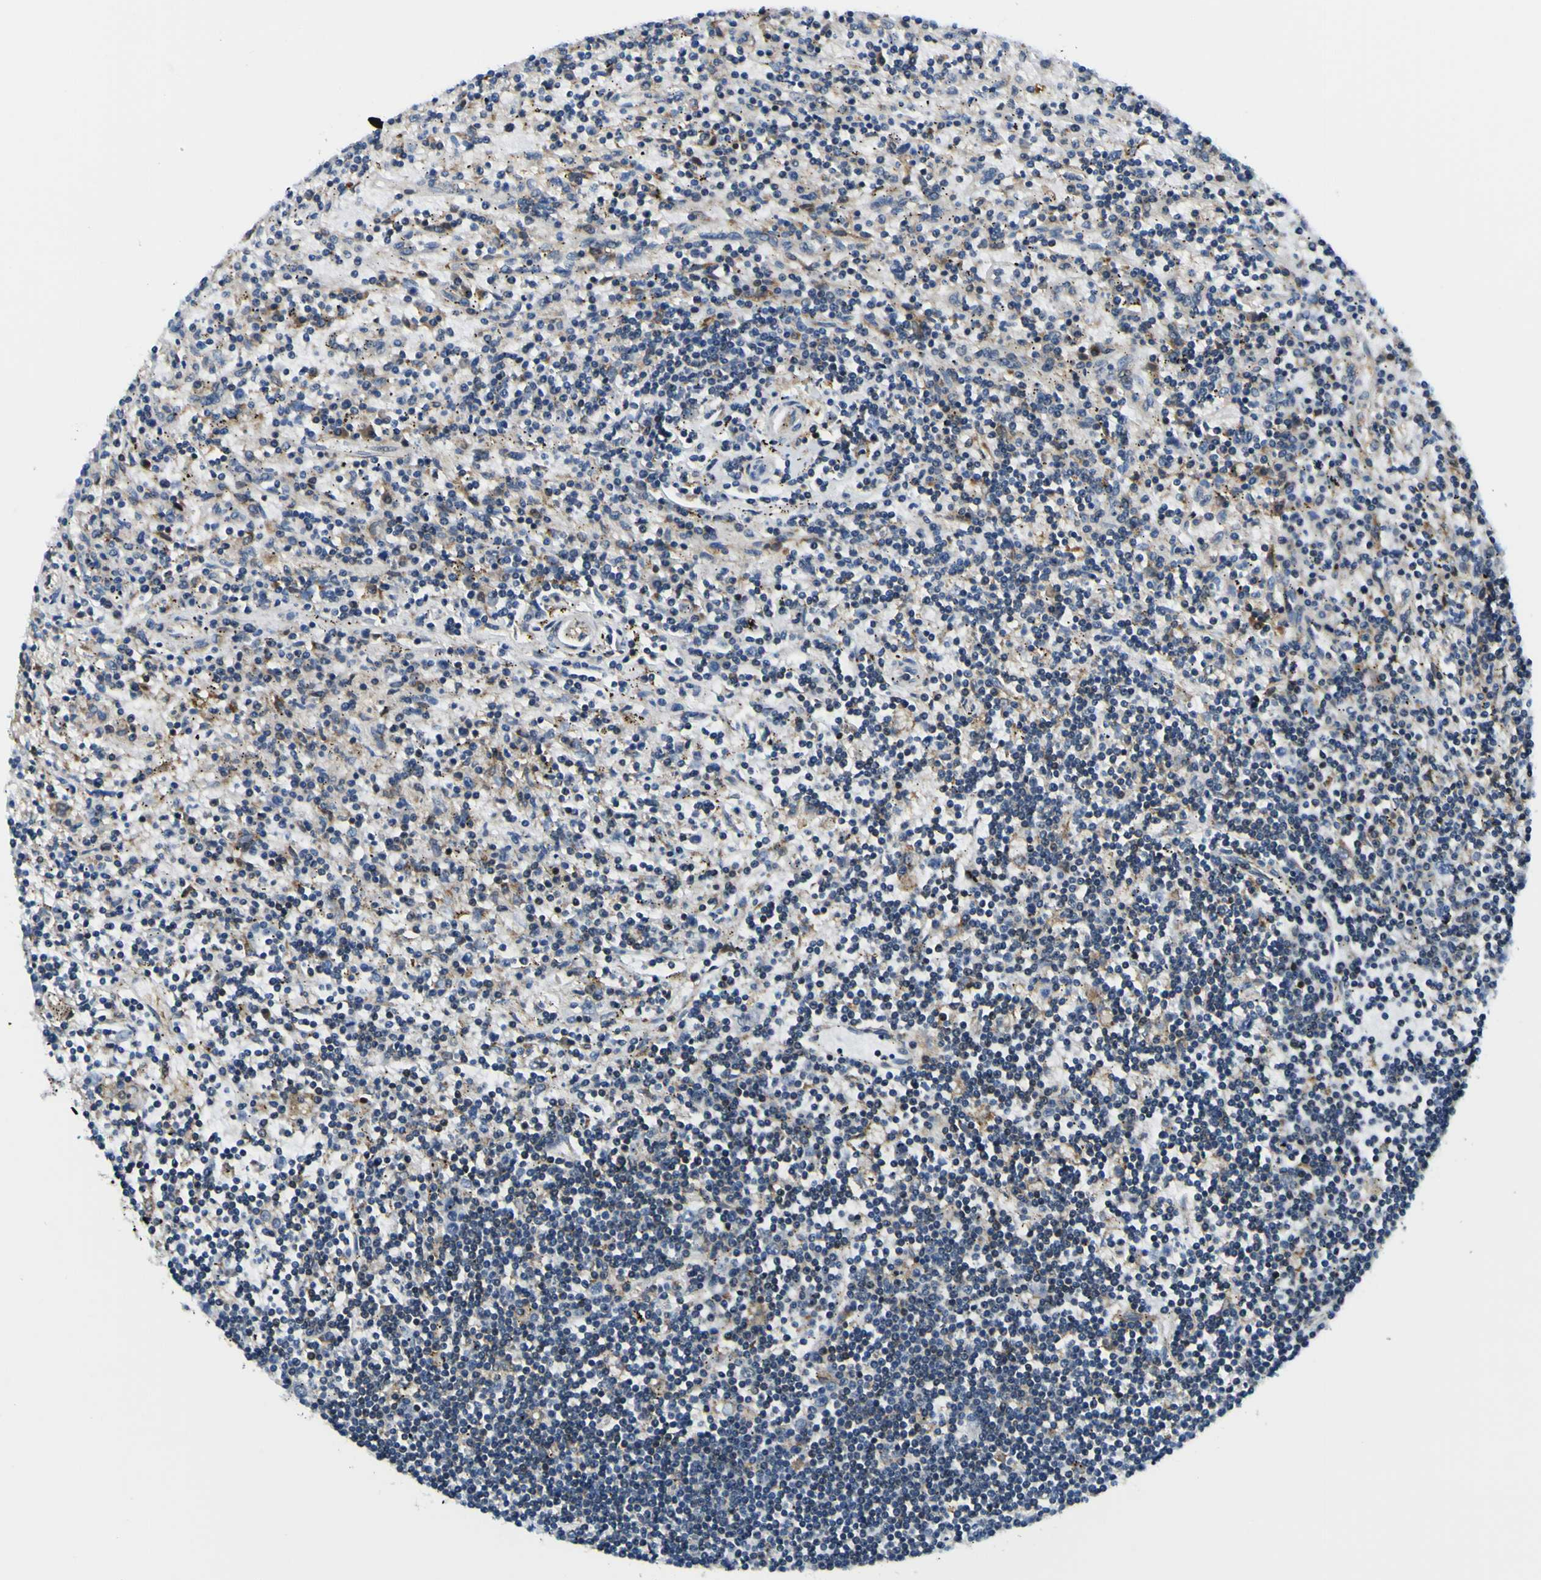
{"staining": {"intensity": "weak", "quantity": "<25%", "location": "cytoplasmic/membranous"}, "tissue": "lymphoma", "cell_type": "Tumor cells", "image_type": "cancer", "snomed": [{"axis": "morphology", "description": "Malignant lymphoma, non-Hodgkin's type, Low grade"}, {"axis": "topography", "description": "Spleen"}], "caption": "Immunohistochemistry (IHC) of human malignant lymphoma, non-Hodgkin's type (low-grade) shows no expression in tumor cells. (DAB immunohistochemistry (IHC), high magnification).", "gene": "NLRP3", "patient": {"sex": "male", "age": 76}}